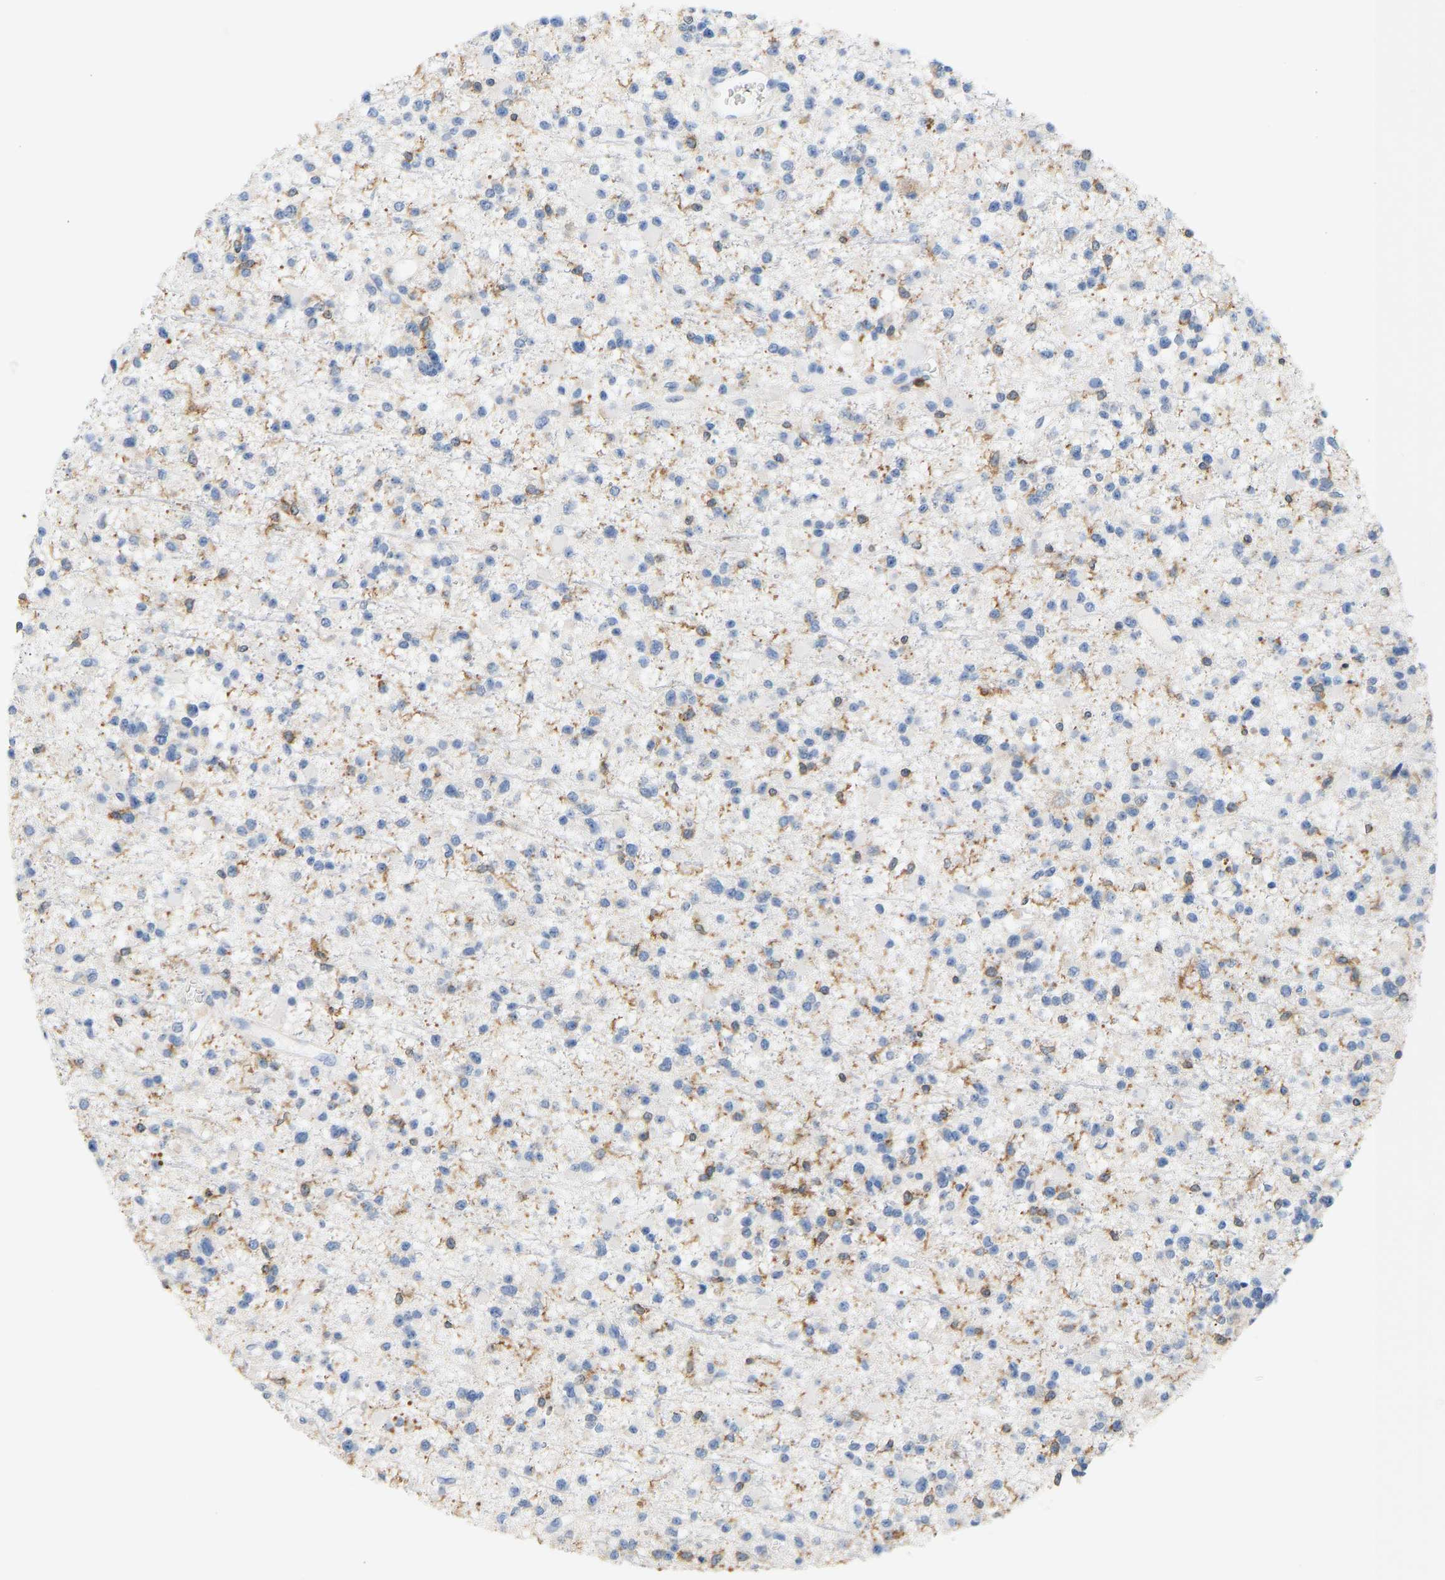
{"staining": {"intensity": "weak", "quantity": "<25%", "location": "cytoplasmic/membranous"}, "tissue": "glioma", "cell_type": "Tumor cells", "image_type": "cancer", "snomed": [{"axis": "morphology", "description": "Glioma, malignant, Low grade"}, {"axis": "topography", "description": "Brain"}], "caption": "IHC histopathology image of glioma stained for a protein (brown), which demonstrates no staining in tumor cells.", "gene": "EVL", "patient": {"sex": "female", "age": 22}}